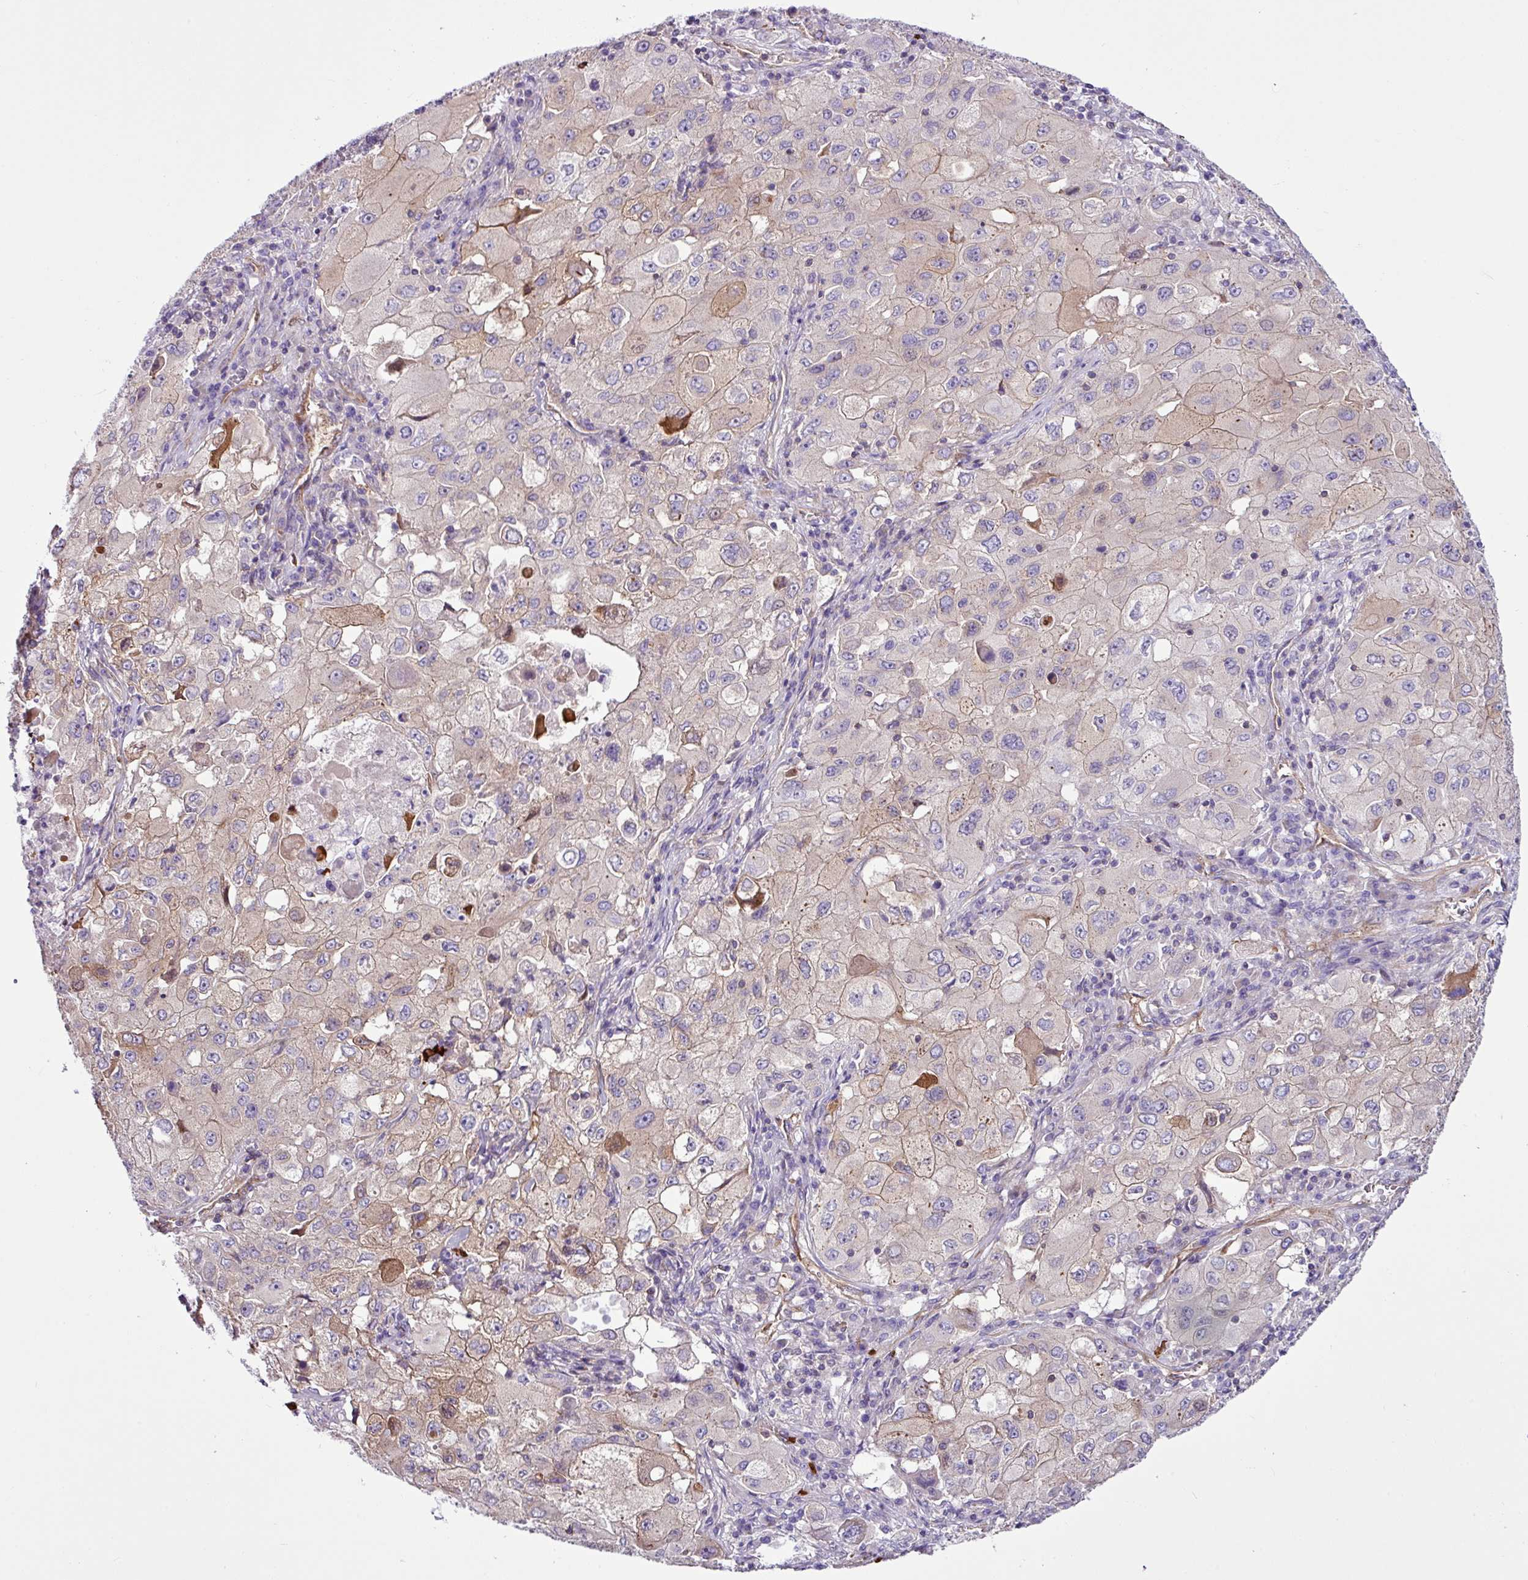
{"staining": {"intensity": "weak", "quantity": "25%-75%", "location": "cytoplasmic/membranous"}, "tissue": "lung cancer", "cell_type": "Tumor cells", "image_type": "cancer", "snomed": [{"axis": "morphology", "description": "Squamous cell carcinoma, NOS"}, {"axis": "topography", "description": "Lung"}], "caption": "This histopathology image demonstrates immunohistochemistry staining of human lung cancer (squamous cell carcinoma), with low weak cytoplasmic/membranous expression in approximately 25%-75% of tumor cells.", "gene": "EME2", "patient": {"sex": "male", "age": 63}}